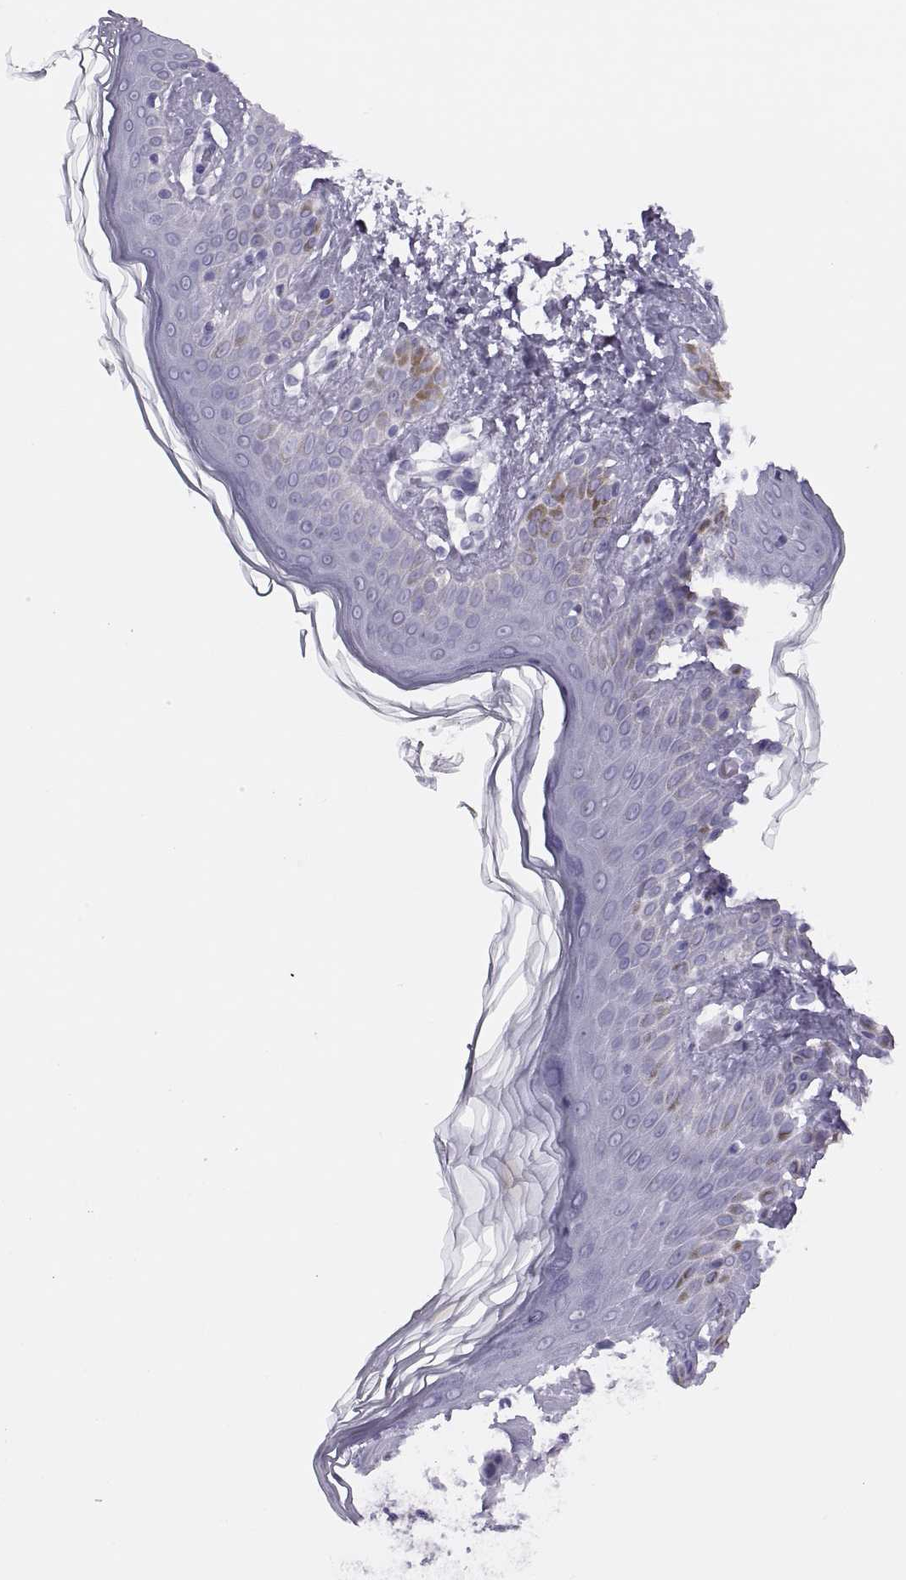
{"staining": {"intensity": "negative", "quantity": "none", "location": "none"}, "tissue": "skin cancer", "cell_type": "Tumor cells", "image_type": "cancer", "snomed": [{"axis": "morphology", "description": "Basal cell carcinoma"}, {"axis": "topography", "description": "Skin"}], "caption": "Tumor cells show no significant protein staining in skin cancer. The staining is performed using DAB brown chromogen with nuclei counter-stained in using hematoxylin.", "gene": "FAM24A", "patient": {"sex": "male", "age": 85}}